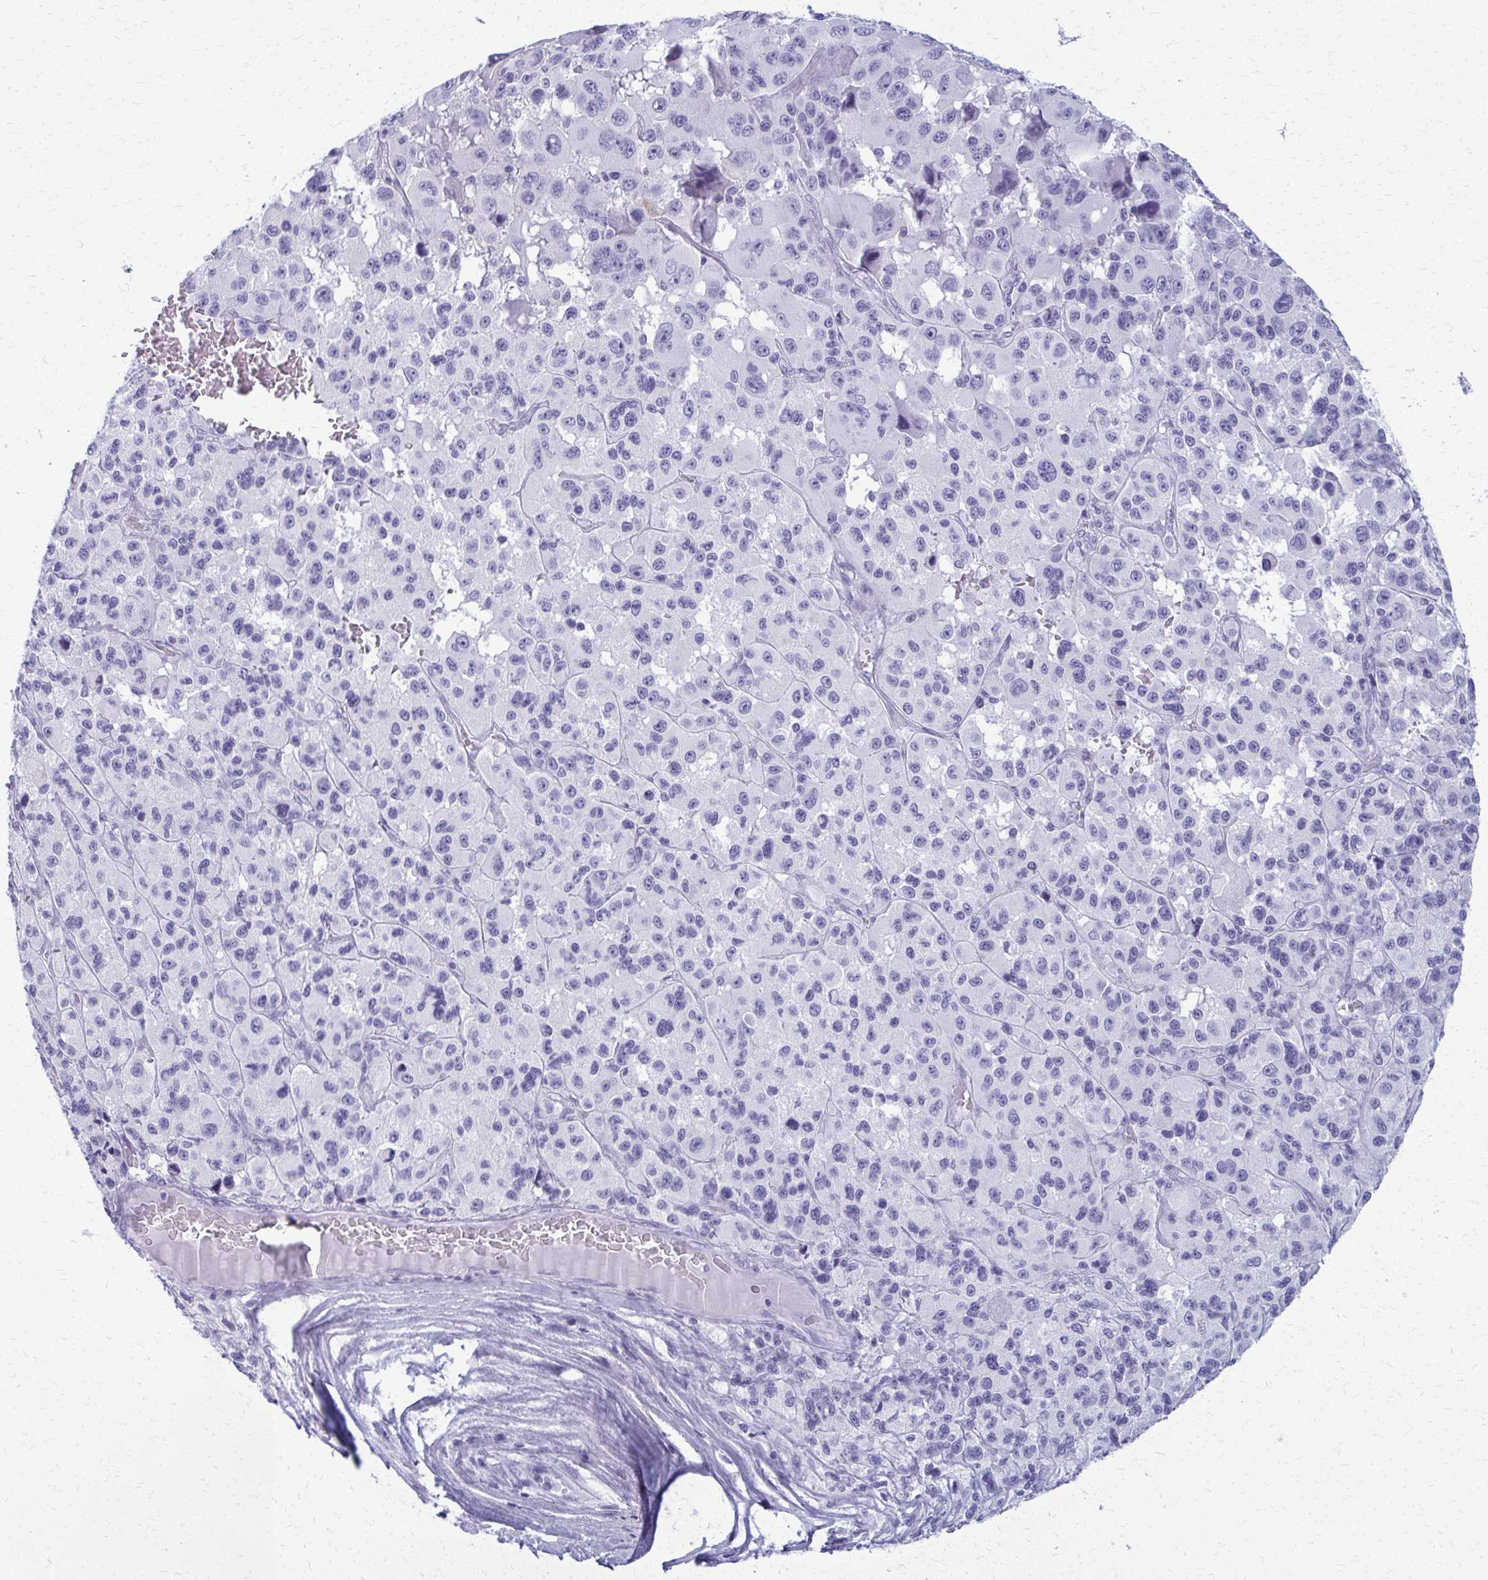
{"staining": {"intensity": "negative", "quantity": "none", "location": "none"}, "tissue": "melanoma", "cell_type": "Tumor cells", "image_type": "cancer", "snomed": [{"axis": "morphology", "description": "Malignant melanoma, Metastatic site"}, {"axis": "topography", "description": "Lymph node"}], "caption": "There is no significant staining in tumor cells of melanoma. (IHC, brightfield microscopy, high magnification).", "gene": "ACSM2B", "patient": {"sex": "female", "age": 65}}